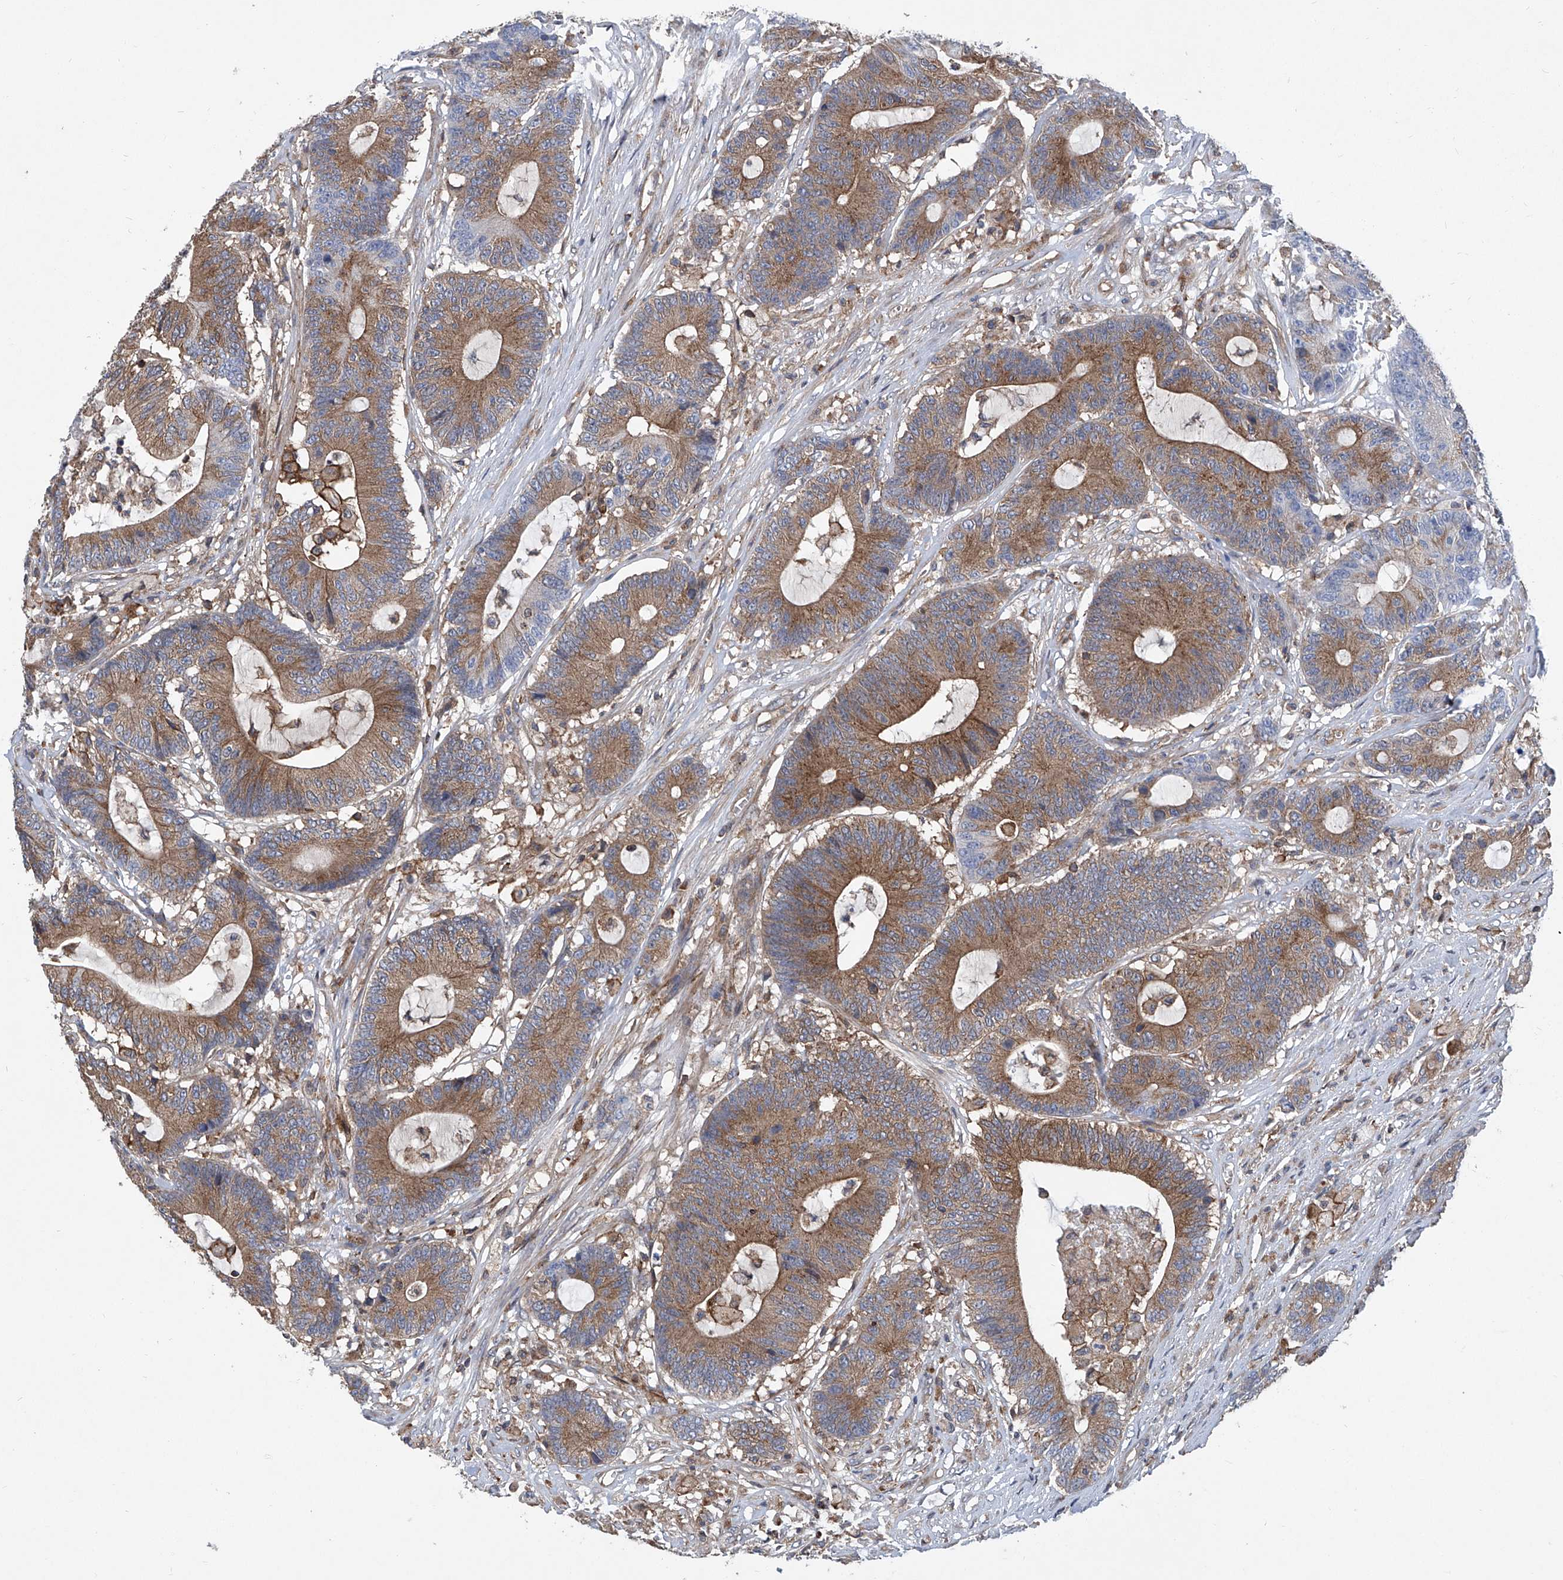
{"staining": {"intensity": "moderate", "quantity": ">75%", "location": "cytoplasmic/membranous"}, "tissue": "colorectal cancer", "cell_type": "Tumor cells", "image_type": "cancer", "snomed": [{"axis": "morphology", "description": "Adenocarcinoma, NOS"}, {"axis": "topography", "description": "Colon"}], "caption": "Immunohistochemical staining of adenocarcinoma (colorectal) shows medium levels of moderate cytoplasmic/membranous expression in approximately >75% of tumor cells. Using DAB (3,3'-diaminobenzidine) (brown) and hematoxylin (blue) stains, captured at high magnification using brightfield microscopy.", "gene": "SMAP1", "patient": {"sex": "female", "age": 84}}